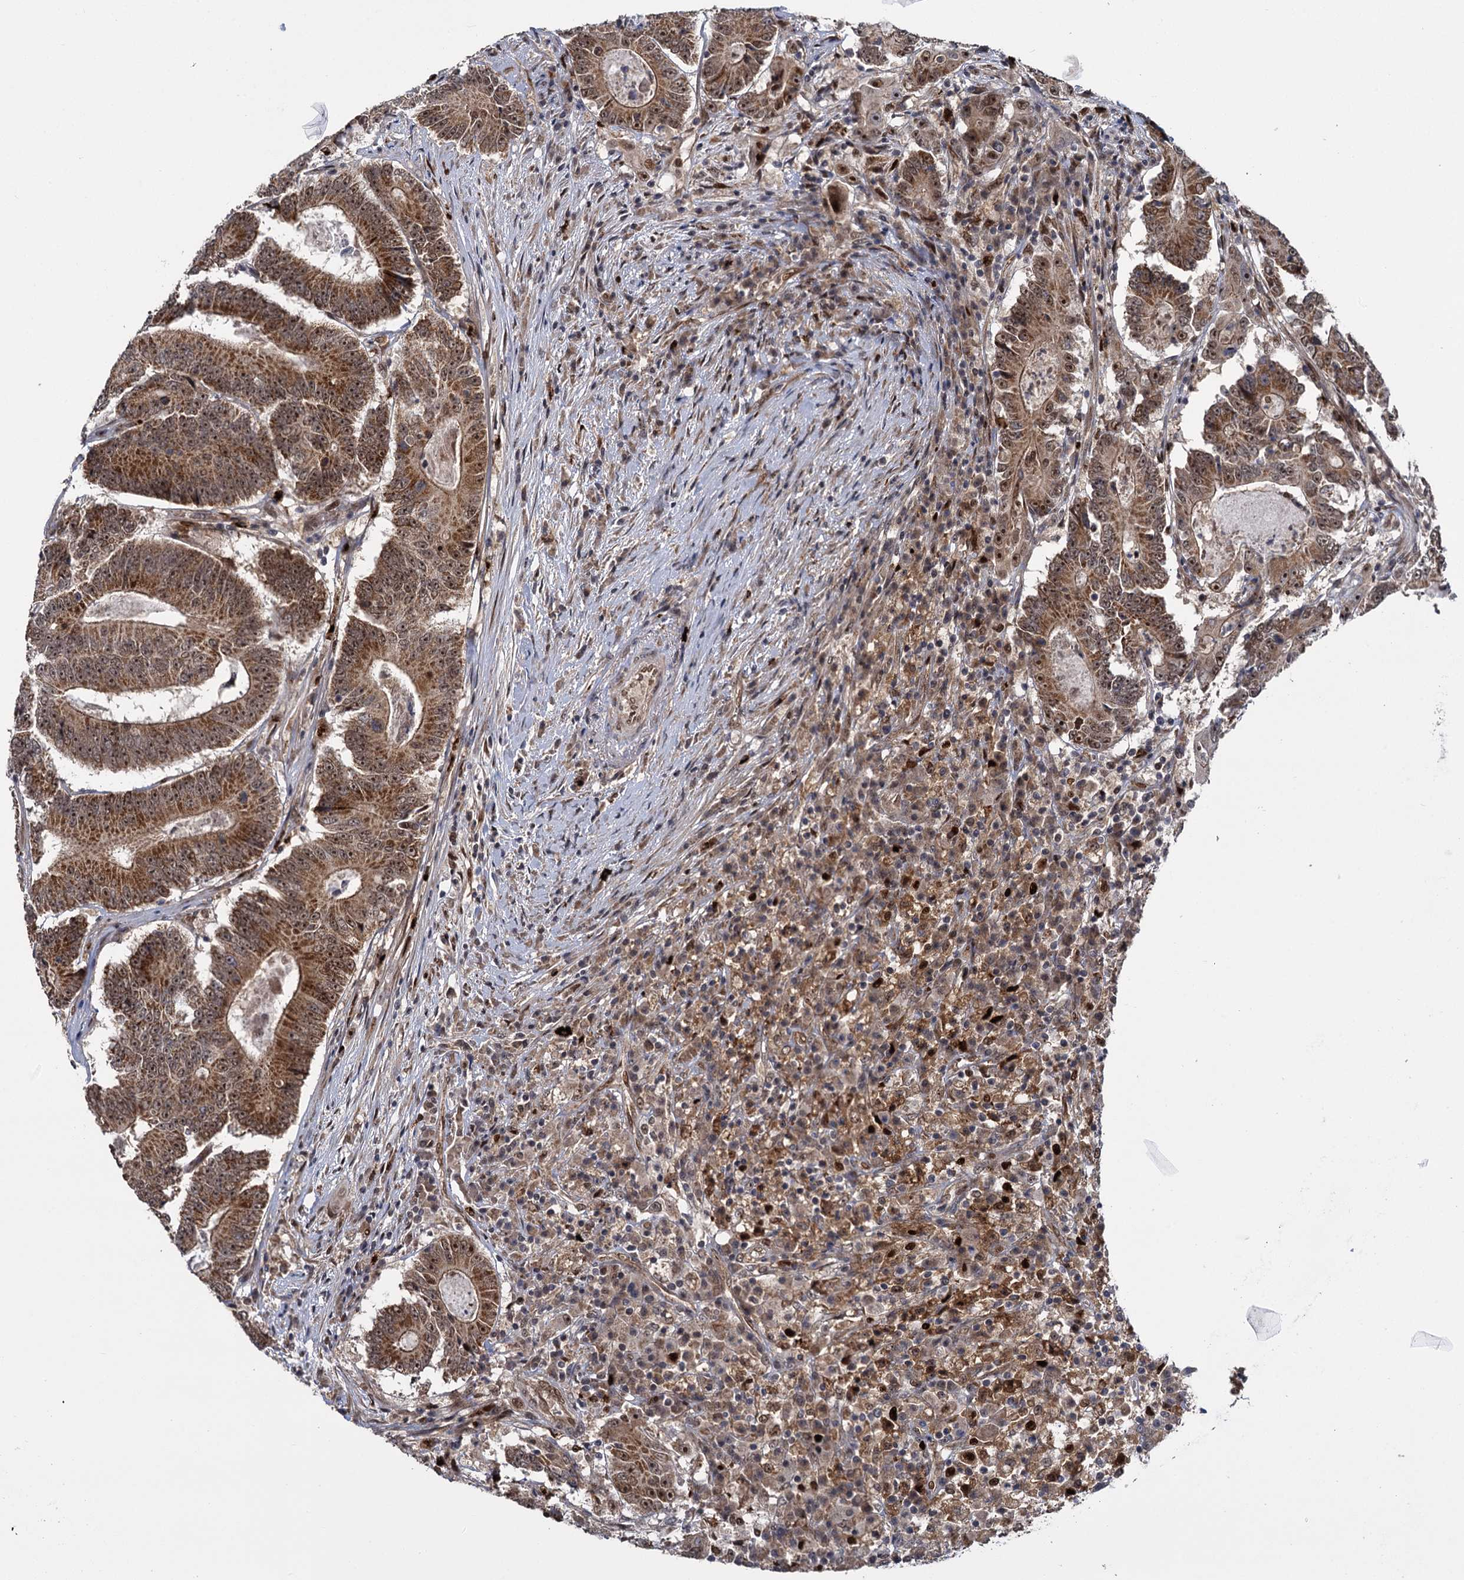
{"staining": {"intensity": "moderate", "quantity": ">75%", "location": "cytoplasmic/membranous,nuclear"}, "tissue": "colorectal cancer", "cell_type": "Tumor cells", "image_type": "cancer", "snomed": [{"axis": "morphology", "description": "Adenocarcinoma, NOS"}, {"axis": "topography", "description": "Colon"}], "caption": "The image exhibits immunohistochemical staining of colorectal adenocarcinoma. There is moderate cytoplasmic/membranous and nuclear positivity is identified in approximately >75% of tumor cells.", "gene": "GAL3ST4", "patient": {"sex": "male", "age": 83}}